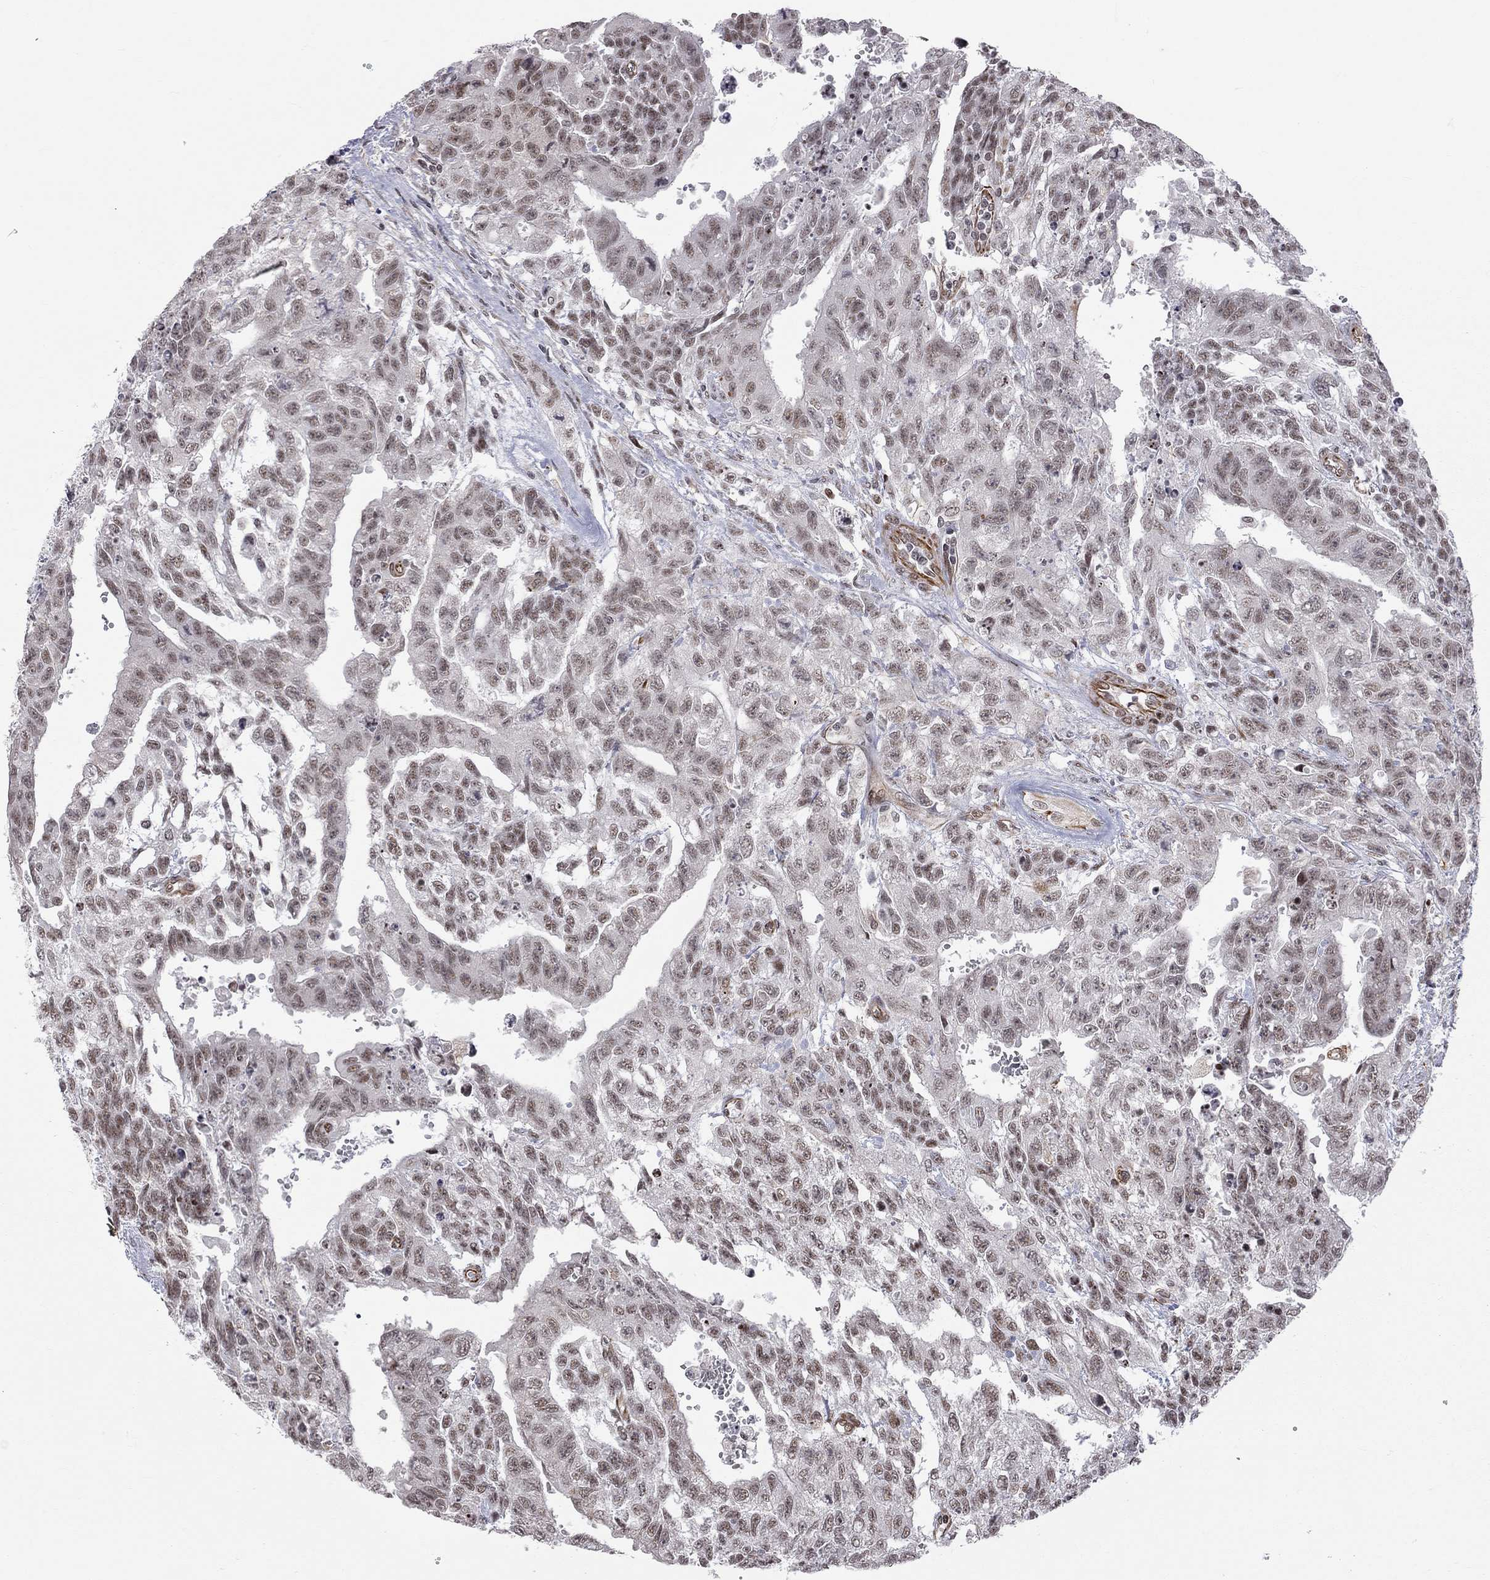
{"staining": {"intensity": "weak", "quantity": "25%-75%", "location": "nuclear"}, "tissue": "testis cancer", "cell_type": "Tumor cells", "image_type": "cancer", "snomed": [{"axis": "morphology", "description": "Carcinoma, Embryonal, NOS"}, {"axis": "topography", "description": "Testis"}], "caption": "Human testis embryonal carcinoma stained with a protein marker displays weak staining in tumor cells.", "gene": "MTNR1B", "patient": {"sex": "male", "age": 24}}